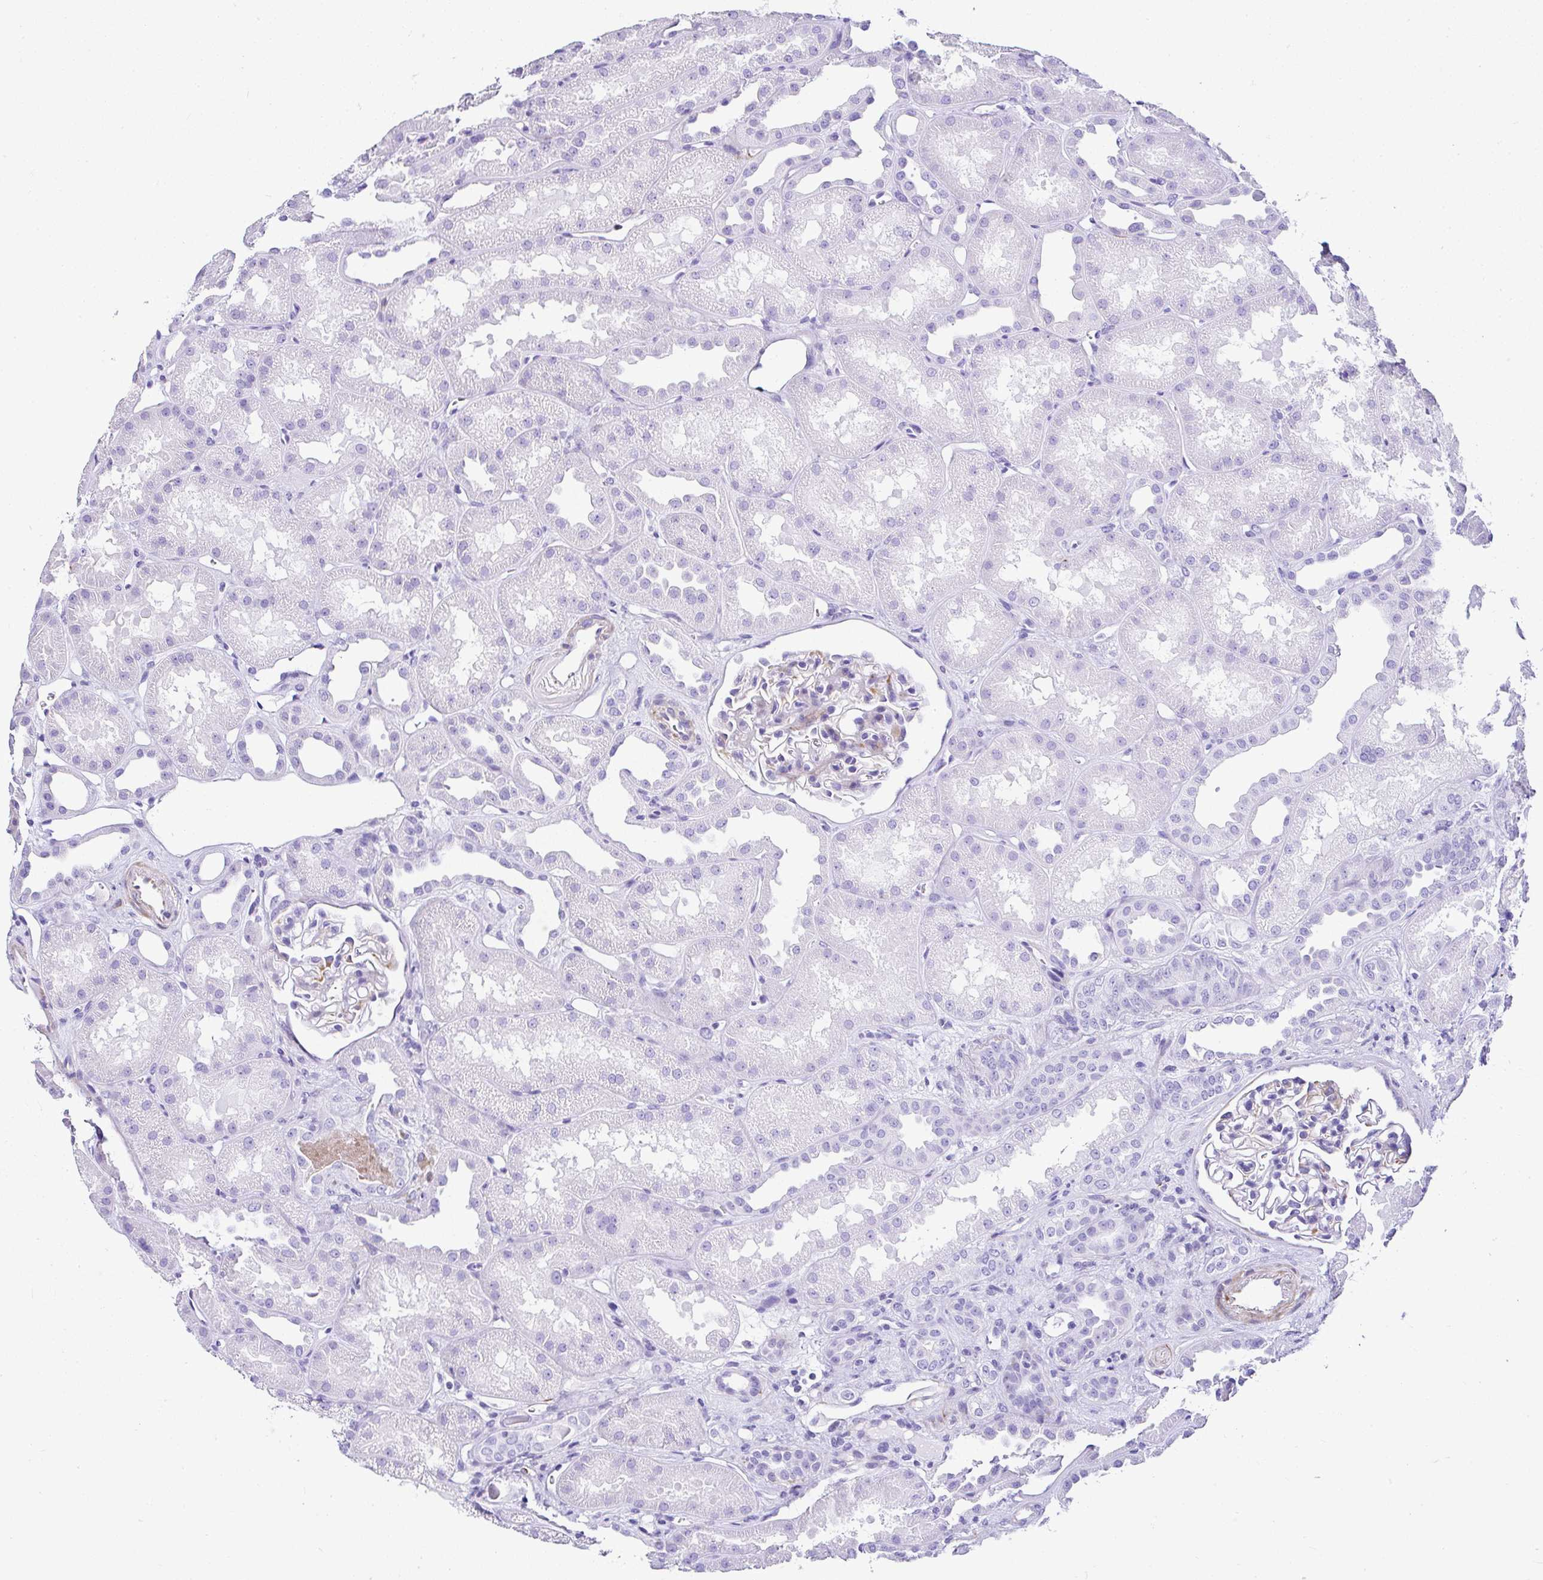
{"staining": {"intensity": "negative", "quantity": "none", "location": "none"}, "tissue": "kidney", "cell_type": "Cells in glomeruli", "image_type": "normal", "snomed": [{"axis": "morphology", "description": "Normal tissue, NOS"}, {"axis": "topography", "description": "Kidney"}], "caption": "IHC histopathology image of benign kidney: human kidney stained with DAB displays no significant protein positivity in cells in glomeruli. (Brightfield microscopy of DAB immunohistochemistry (IHC) at high magnification).", "gene": "DEPDC5", "patient": {"sex": "male", "age": 61}}